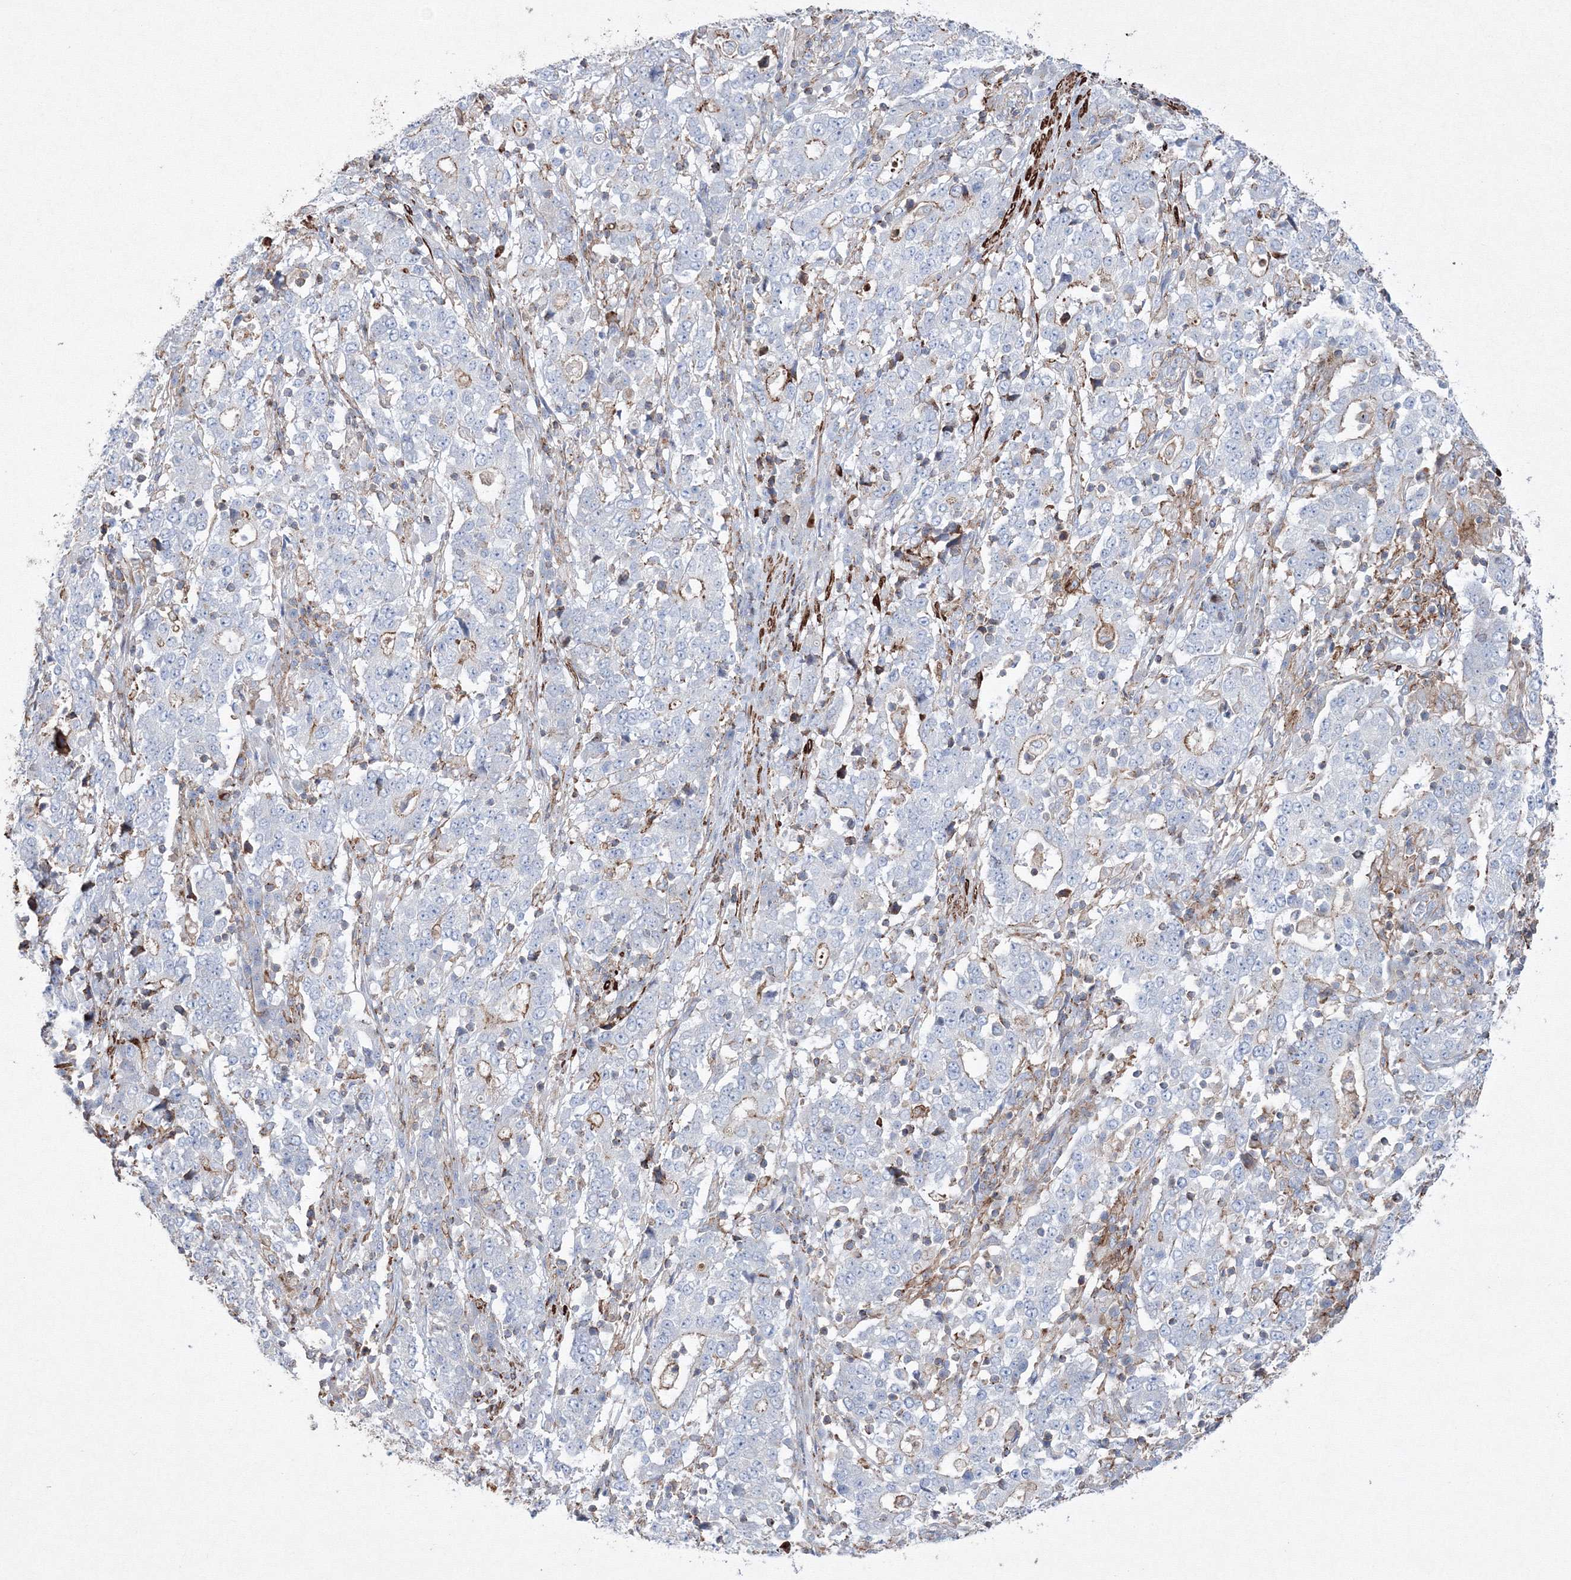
{"staining": {"intensity": "negative", "quantity": "none", "location": "none"}, "tissue": "stomach cancer", "cell_type": "Tumor cells", "image_type": "cancer", "snomed": [{"axis": "morphology", "description": "Adenocarcinoma, NOS"}, {"axis": "topography", "description": "Stomach"}], "caption": "Tumor cells are negative for brown protein staining in stomach adenocarcinoma.", "gene": "GPR82", "patient": {"sex": "male", "age": 59}}